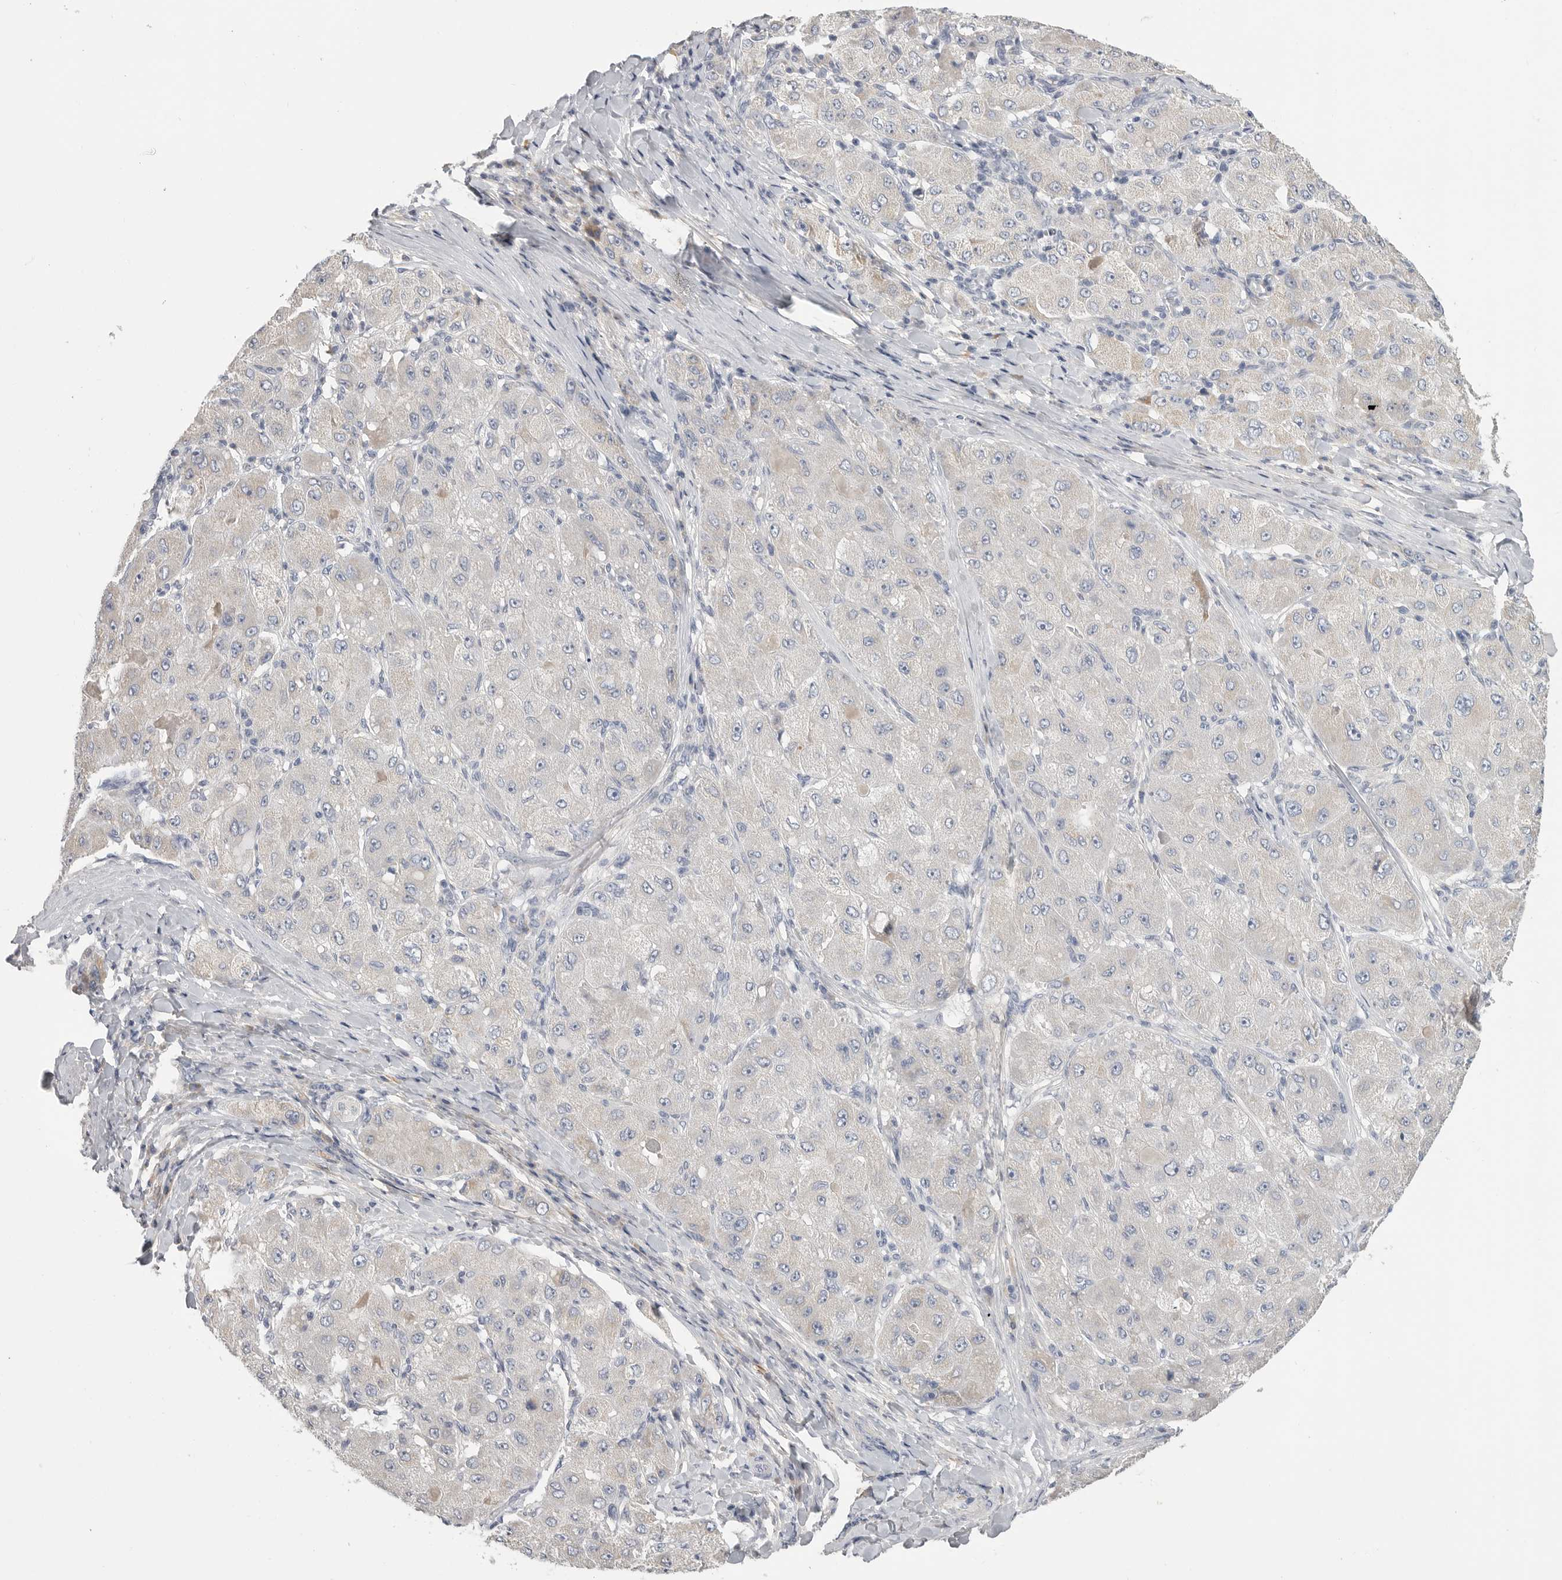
{"staining": {"intensity": "negative", "quantity": "none", "location": "none"}, "tissue": "liver cancer", "cell_type": "Tumor cells", "image_type": "cancer", "snomed": [{"axis": "morphology", "description": "Carcinoma, Hepatocellular, NOS"}, {"axis": "topography", "description": "Liver"}], "caption": "Immunohistochemistry histopathology image of neoplastic tissue: human liver hepatocellular carcinoma stained with DAB (3,3'-diaminobenzidine) reveals no significant protein positivity in tumor cells.", "gene": "SDC3", "patient": {"sex": "male", "age": 80}}